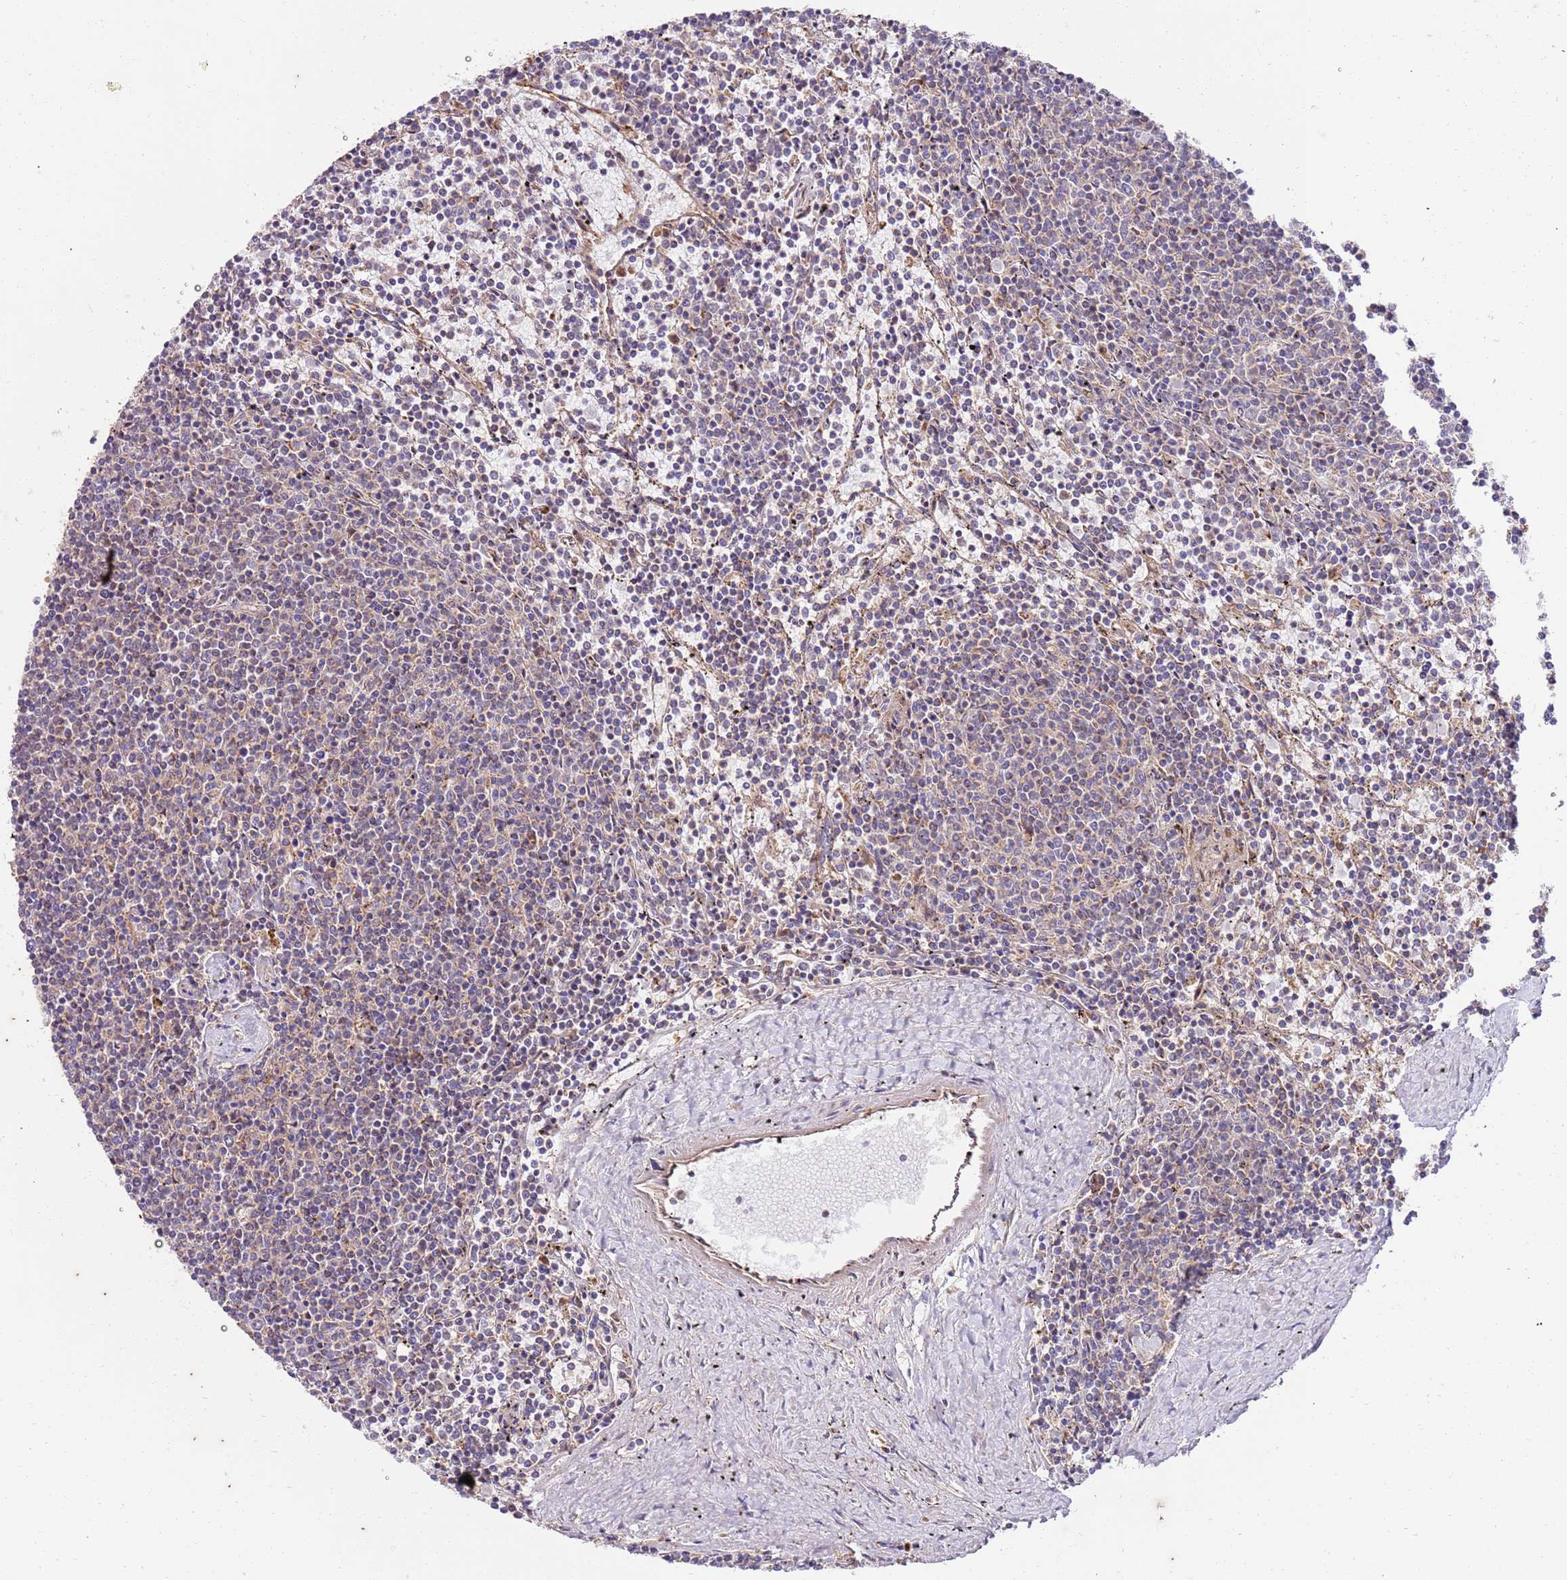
{"staining": {"intensity": "negative", "quantity": "none", "location": "none"}, "tissue": "lymphoma", "cell_type": "Tumor cells", "image_type": "cancer", "snomed": [{"axis": "morphology", "description": "Malignant lymphoma, non-Hodgkin's type, Low grade"}, {"axis": "topography", "description": "Spleen"}], "caption": "Protein analysis of malignant lymphoma, non-Hodgkin's type (low-grade) demonstrates no significant staining in tumor cells.", "gene": "OSBP", "patient": {"sex": "female", "age": 50}}